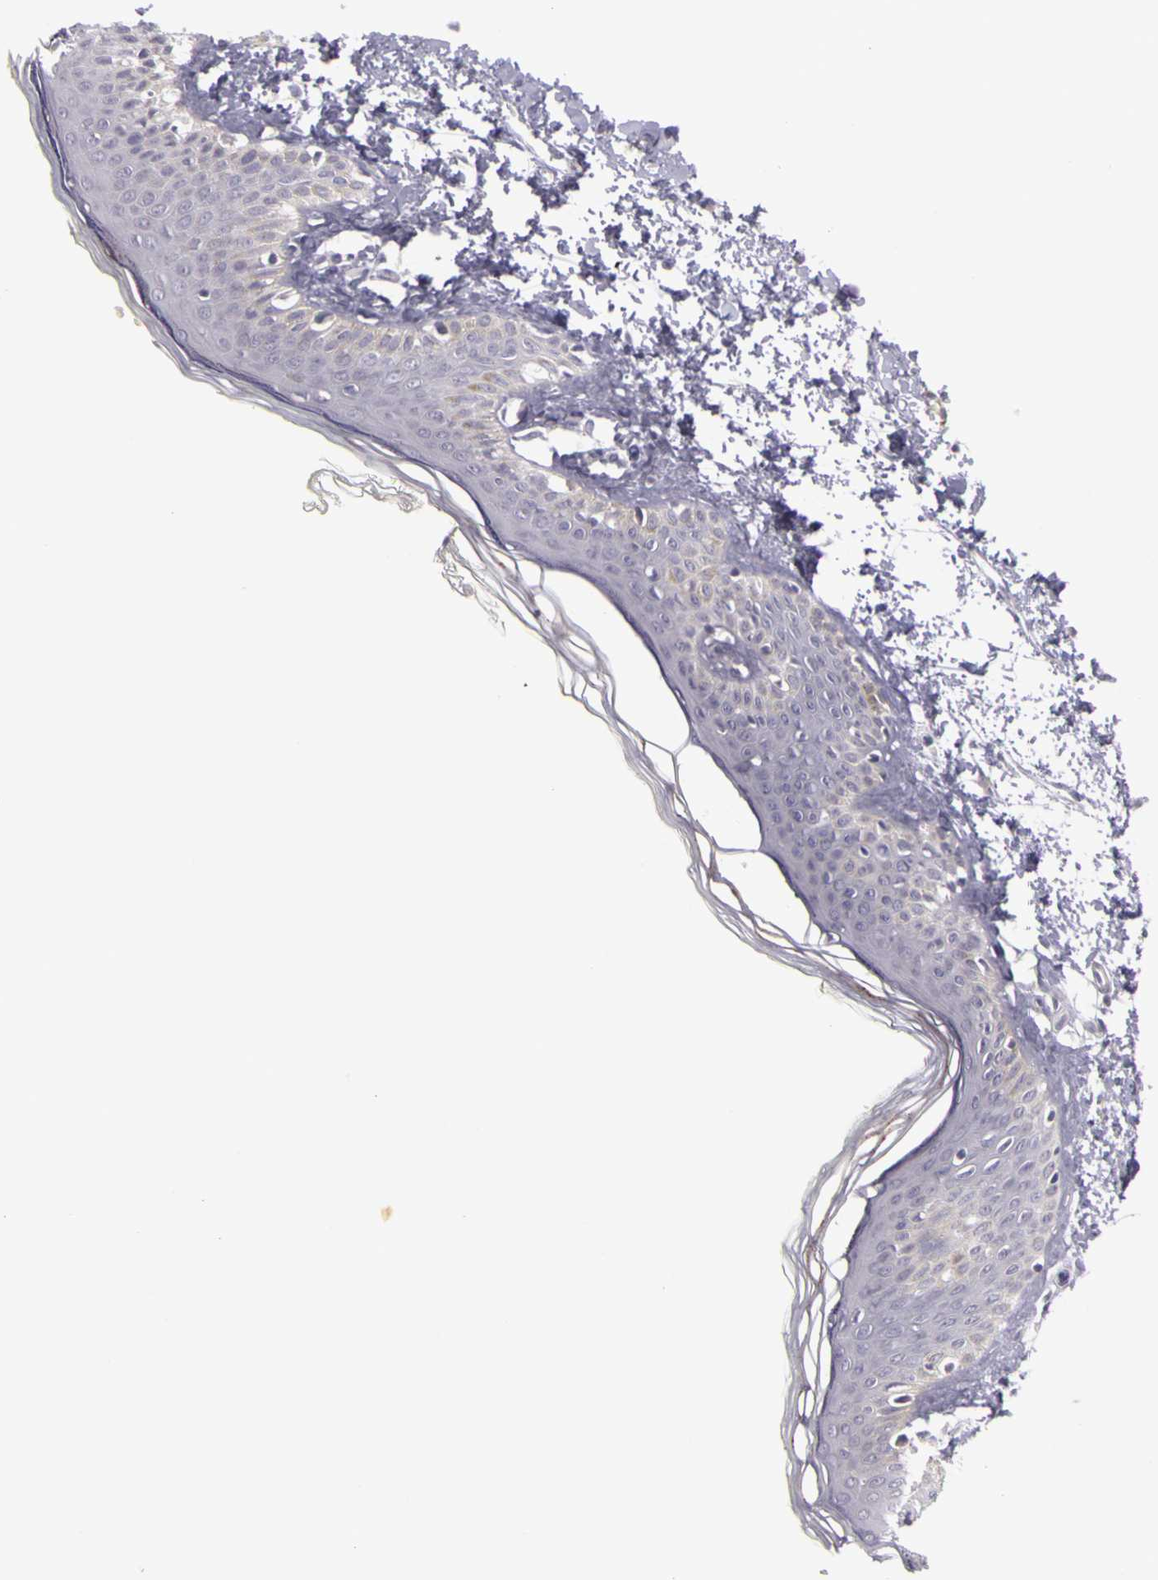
{"staining": {"intensity": "negative", "quantity": "none", "location": "none"}, "tissue": "skin", "cell_type": "Fibroblasts", "image_type": "normal", "snomed": [{"axis": "morphology", "description": "Normal tissue, NOS"}, {"axis": "morphology", "description": "Sarcoma, NOS"}, {"axis": "topography", "description": "Skin"}, {"axis": "topography", "description": "Soft tissue"}], "caption": "IHC micrograph of normal skin: human skin stained with DAB exhibits no significant protein staining in fibroblasts.", "gene": "CNTN2", "patient": {"sex": "female", "age": 51}}